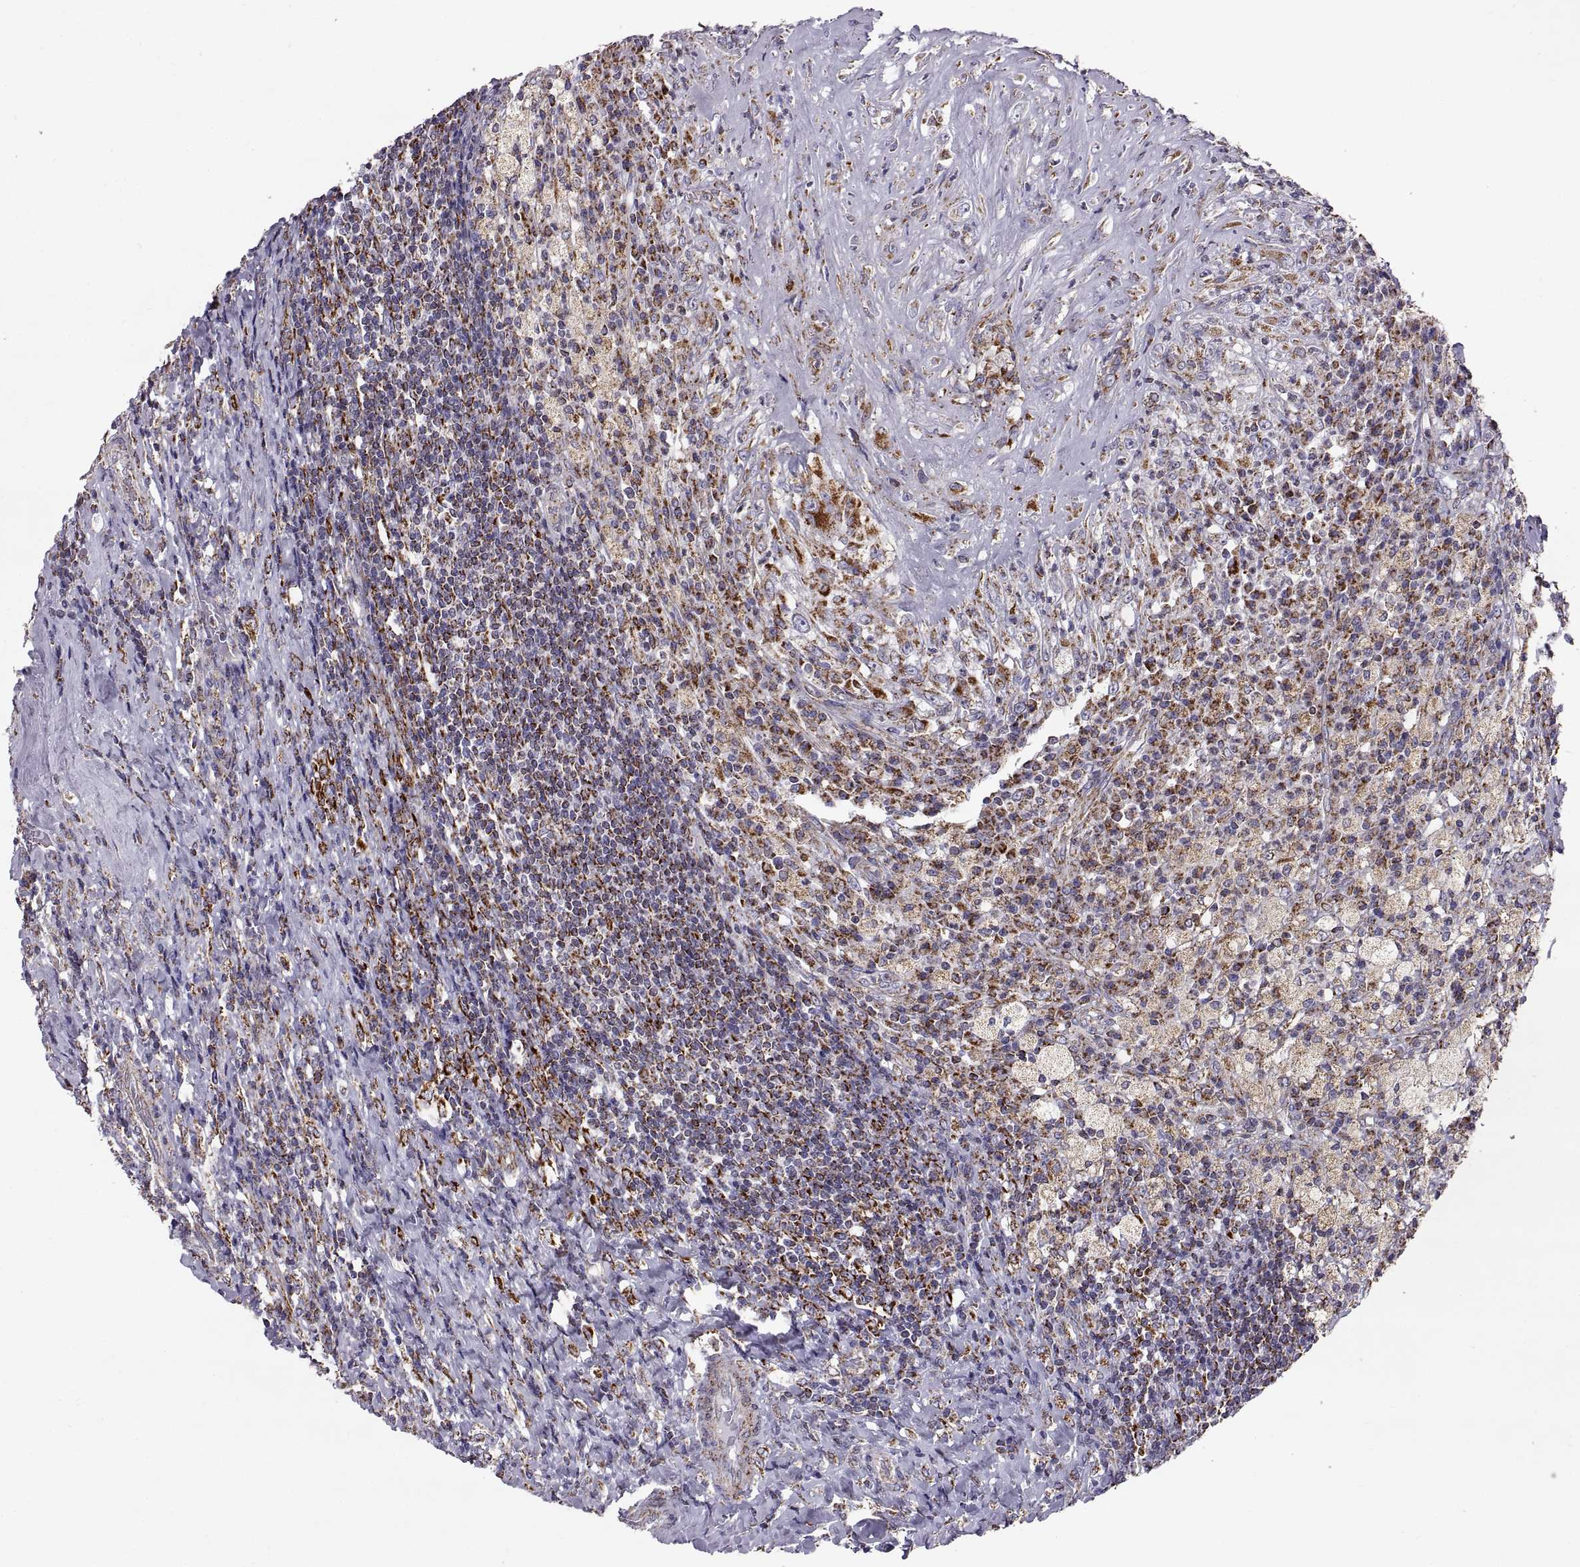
{"staining": {"intensity": "moderate", "quantity": ">75%", "location": "cytoplasmic/membranous"}, "tissue": "testis cancer", "cell_type": "Tumor cells", "image_type": "cancer", "snomed": [{"axis": "morphology", "description": "Necrosis, NOS"}, {"axis": "morphology", "description": "Carcinoma, Embryonal, NOS"}, {"axis": "topography", "description": "Testis"}], "caption": "Testis cancer tissue reveals moderate cytoplasmic/membranous positivity in approximately >75% of tumor cells", "gene": "ARSD", "patient": {"sex": "male", "age": 19}}